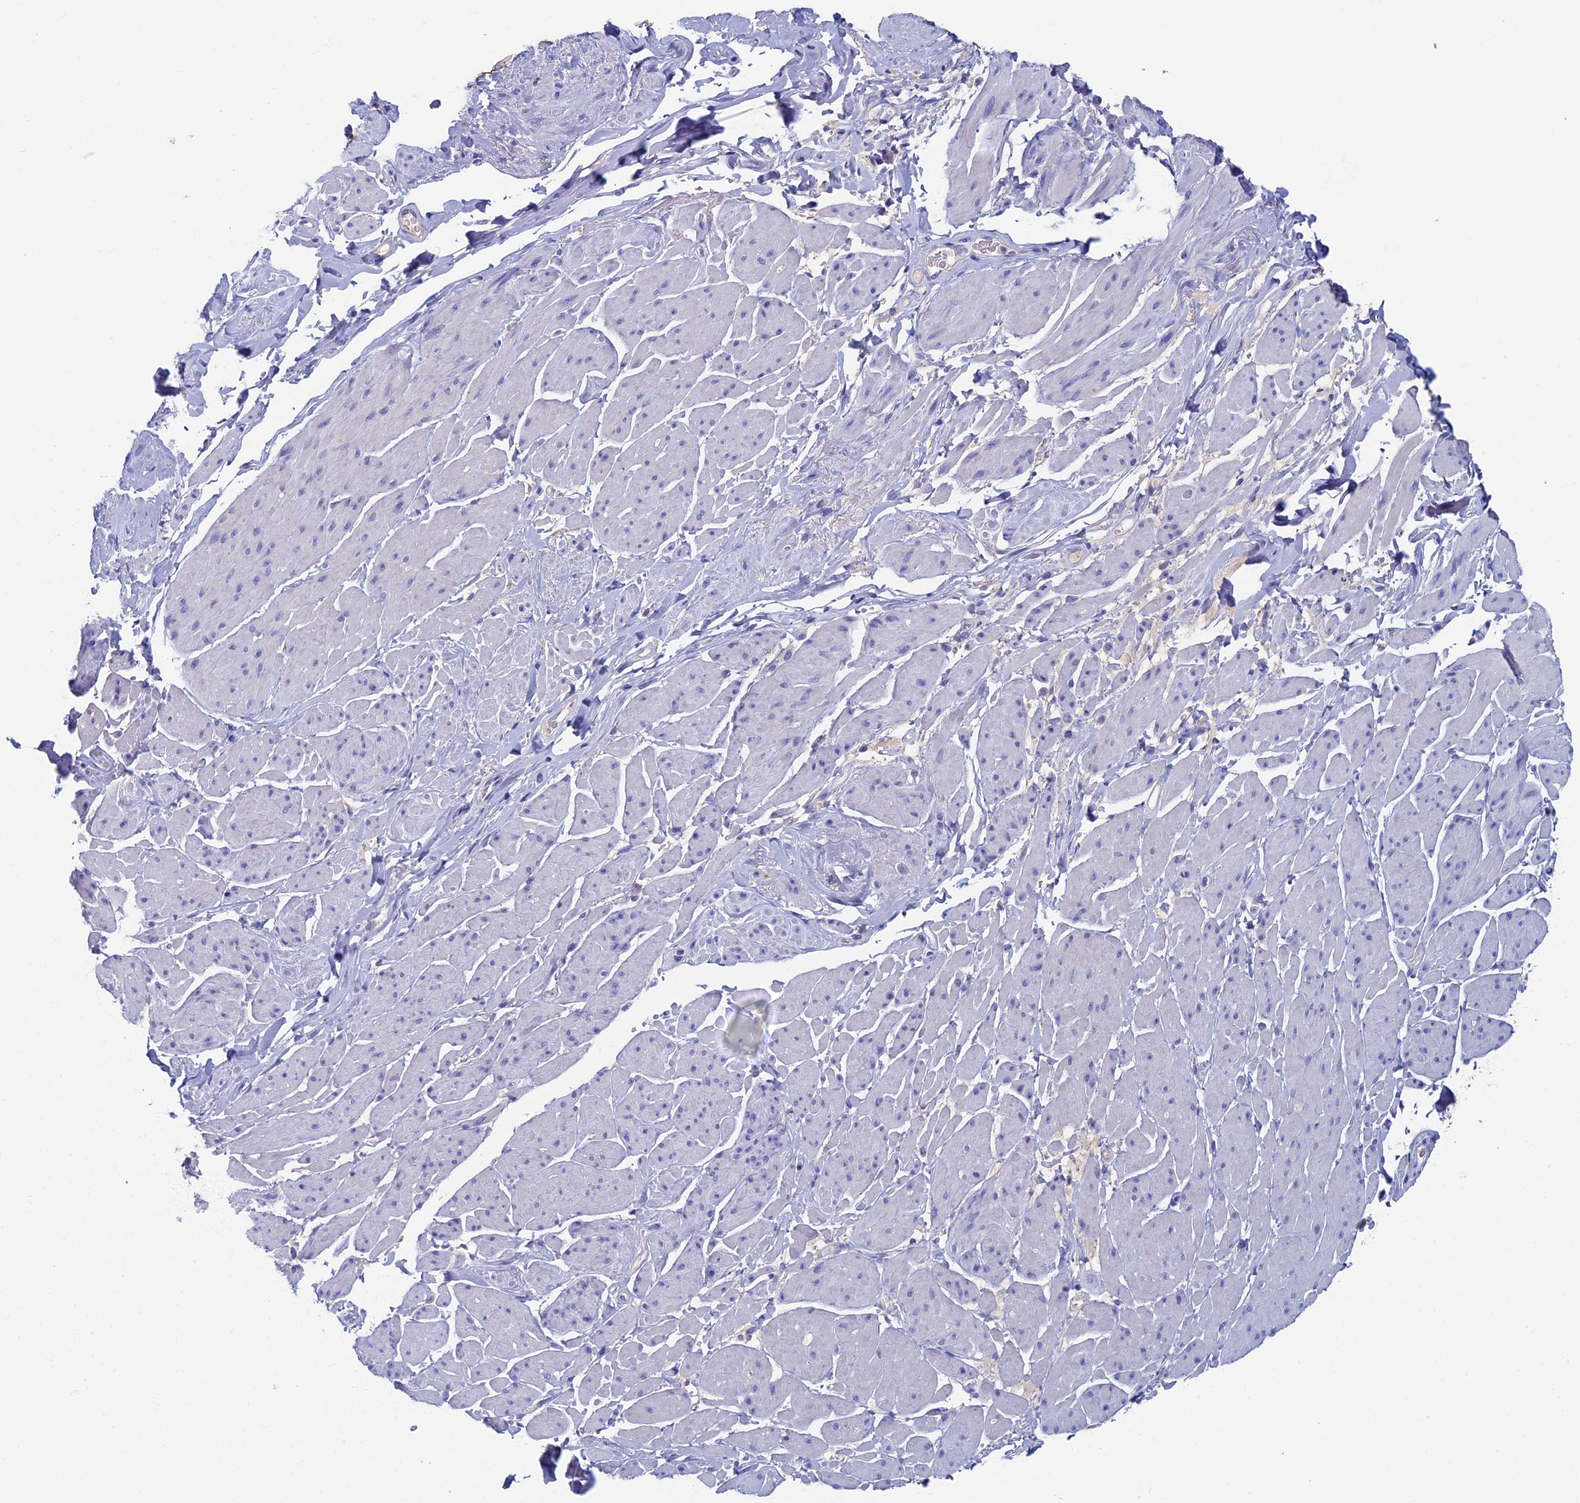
{"staining": {"intensity": "negative", "quantity": "none", "location": "none"}, "tissue": "smooth muscle", "cell_type": "Smooth muscle cells", "image_type": "normal", "snomed": [{"axis": "morphology", "description": "Normal tissue, NOS"}, {"axis": "topography", "description": "Smooth muscle"}, {"axis": "topography", "description": "Peripheral nerve tissue"}], "caption": "DAB (3,3'-diaminobenzidine) immunohistochemical staining of benign smooth muscle exhibits no significant staining in smooth muscle cells. (Stains: DAB immunohistochemistry with hematoxylin counter stain, Microscopy: brightfield microscopy at high magnification).", "gene": "OAT", "patient": {"sex": "male", "age": 69}}